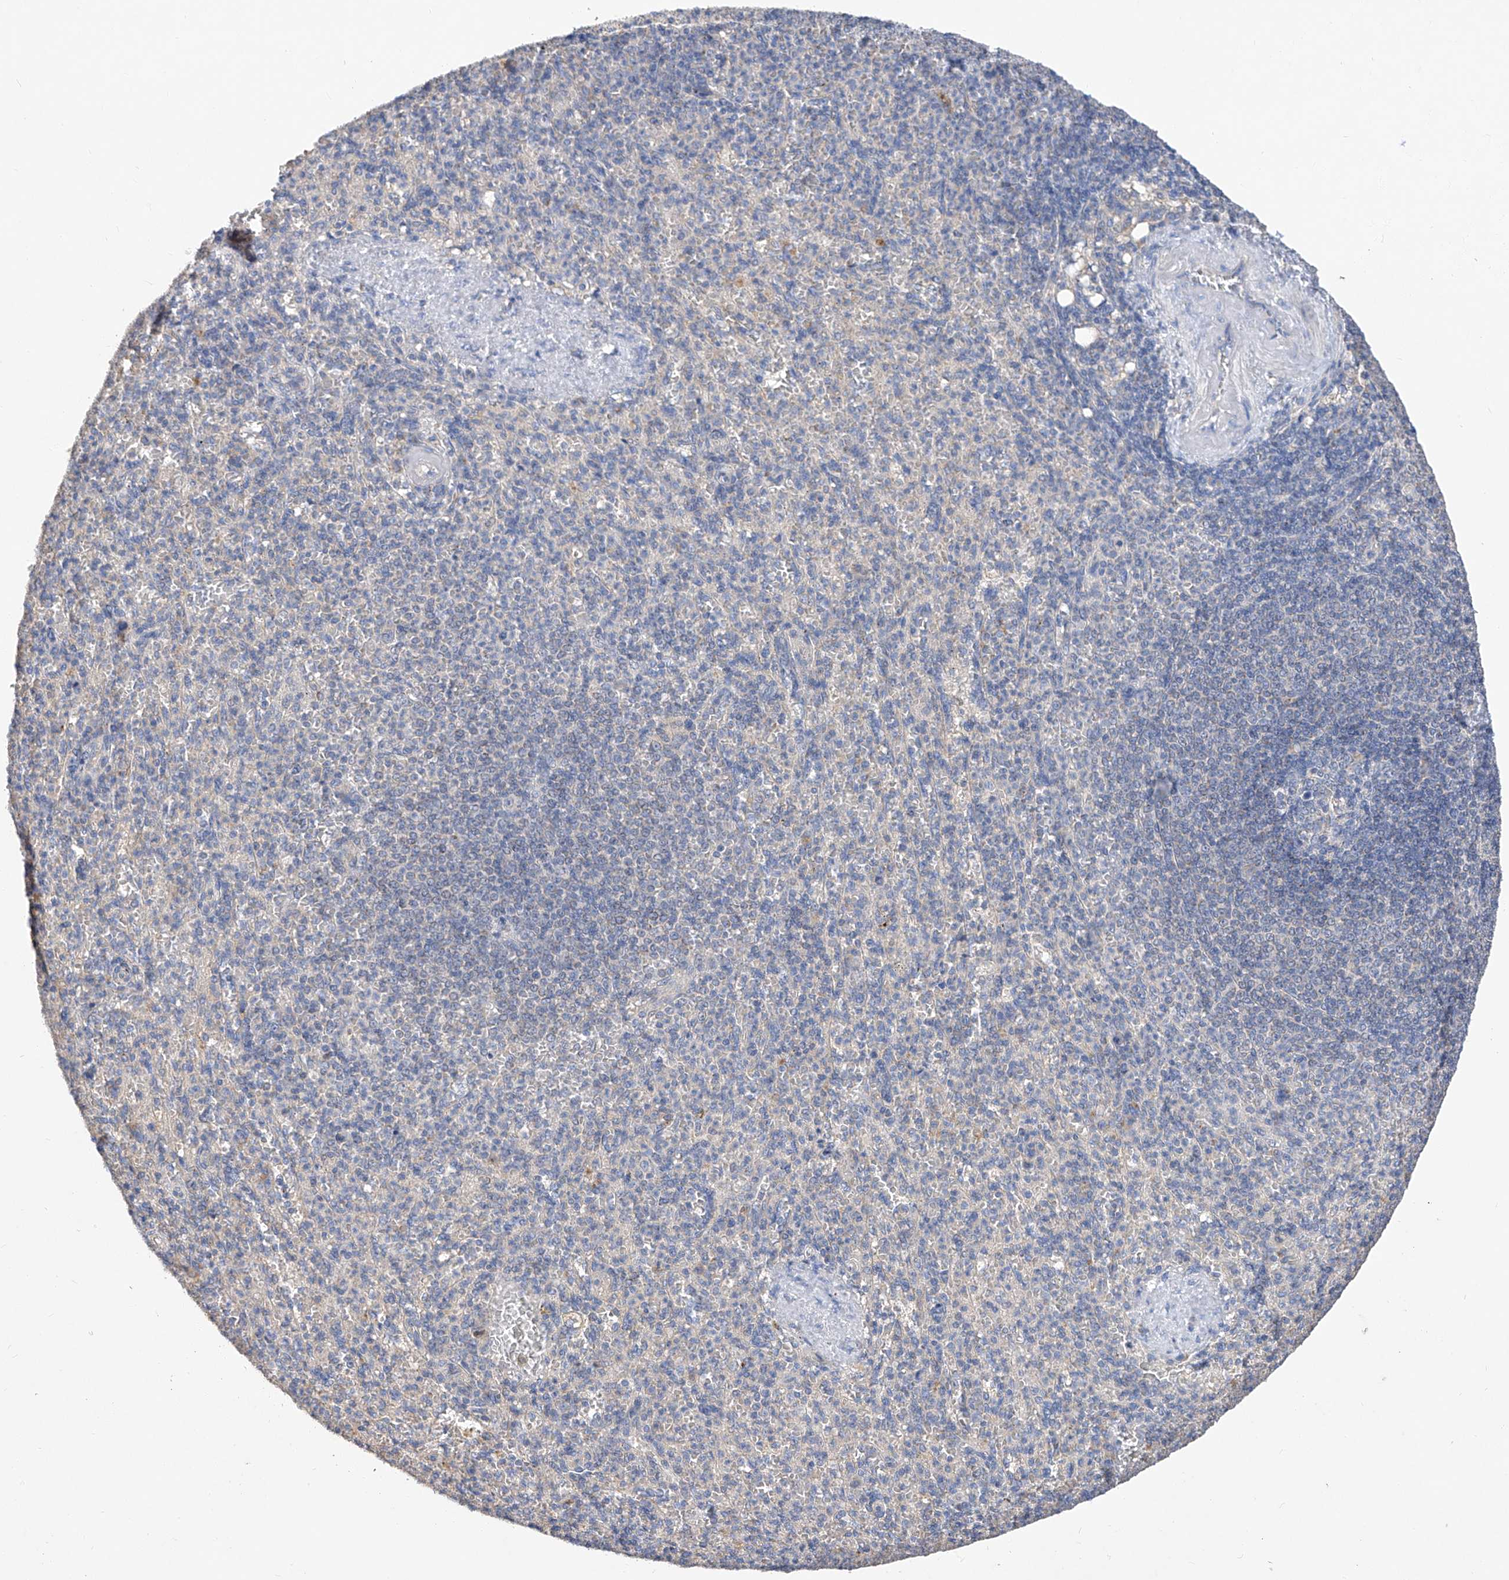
{"staining": {"intensity": "negative", "quantity": "none", "location": "none"}, "tissue": "spleen", "cell_type": "Cells in red pulp", "image_type": "normal", "snomed": [{"axis": "morphology", "description": "Normal tissue, NOS"}, {"axis": "topography", "description": "Spleen"}], "caption": "Histopathology image shows no protein staining in cells in red pulp of normal spleen.", "gene": "AMD1", "patient": {"sex": "female", "age": 74}}